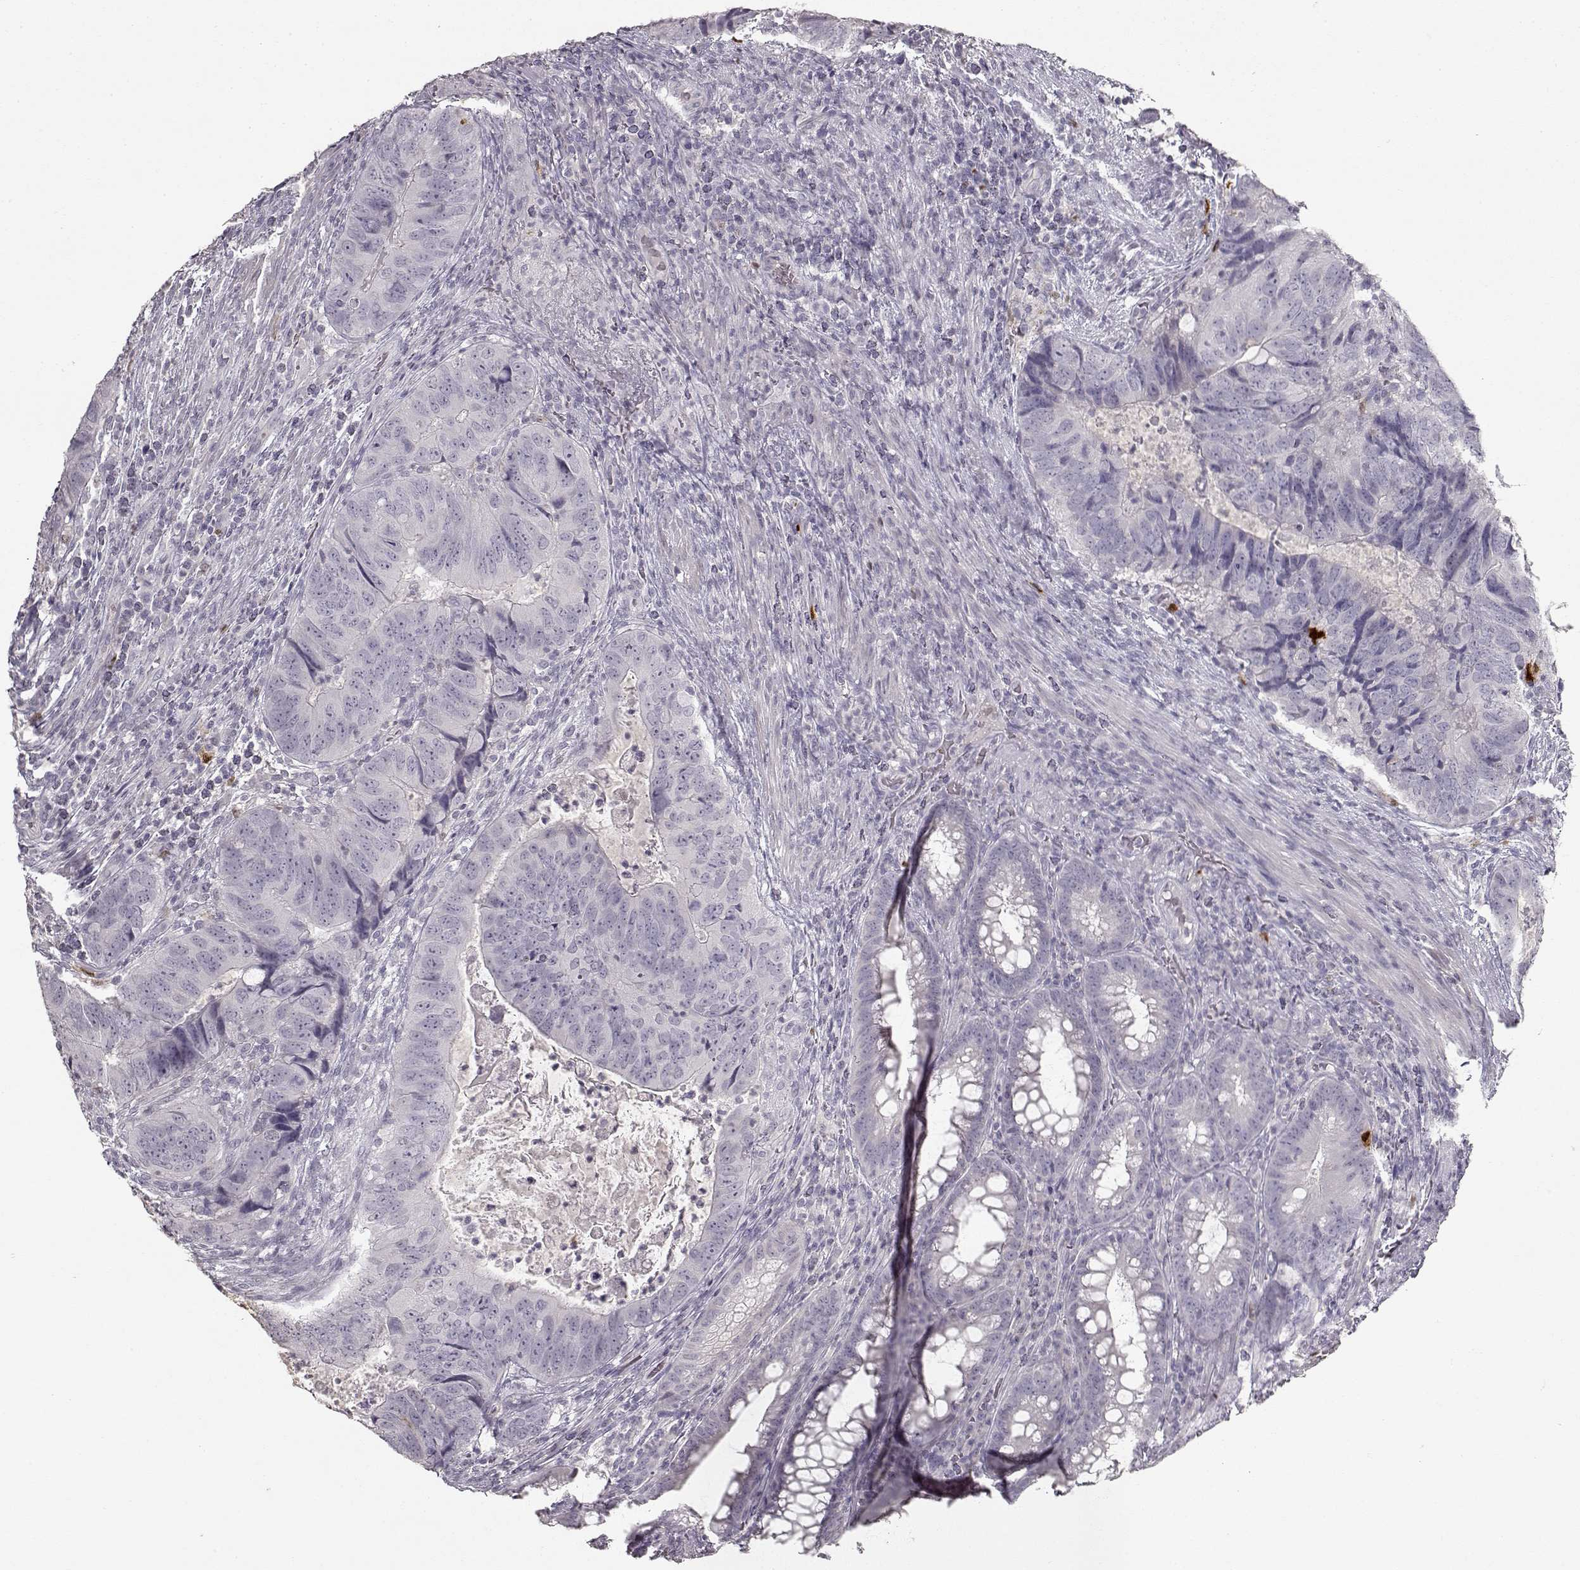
{"staining": {"intensity": "negative", "quantity": "none", "location": "none"}, "tissue": "colorectal cancer", "cell_type": "Tumor cells", "image_type": "cancer", "snomed": [{"axis": "morphology", "description": "Adenocarcinoma, NOS"}, {"axis": "topography", "description": "Colon"}], "caption": "Immunohistochemical staining of colorectal adenocarcinoma shows no significant positivity in tumor cells. (Brightfield microscopy of DAB (3,3'-diaminobenzidine) immunohistochemistry at high magnification).", "gene": "S100B", "patient": {"sex": "male", "age": 79}}